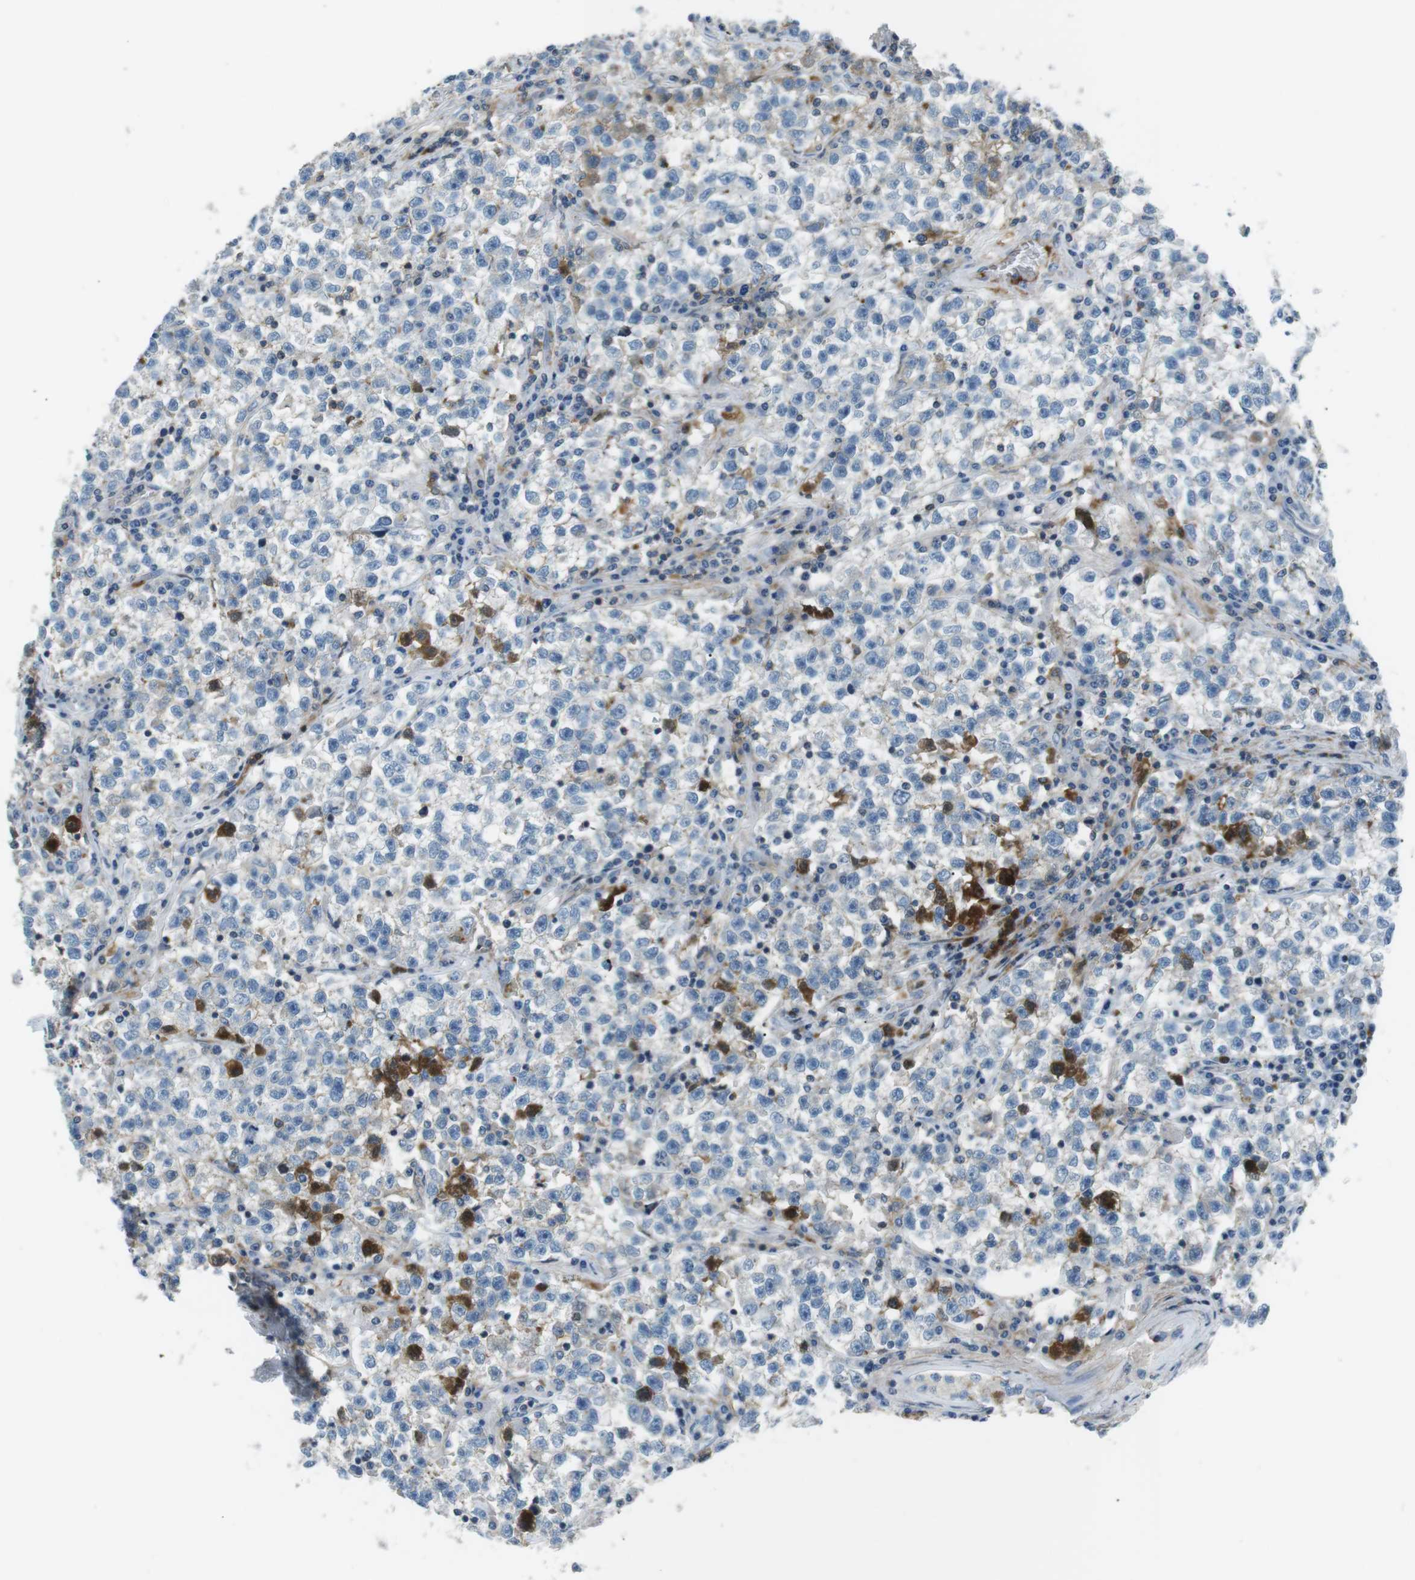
{"staining": {"intensity": "negative", "quantity": "none", "location": "none"}, "tissue": "testis cancer", "cell_type": "Tumor cells", "image_type": "cancer", "snomed": [{"axis": "morphology", "description": "Seminoma, NOS"}, {"axis": "topography", "description": "Testis"}], "caption": "The IHC micrograph has no significant positivity in tumor cells of testis seminoma tissue.", "gene": "ARVCF", "patient": {"sex": "male", "age": 22}}